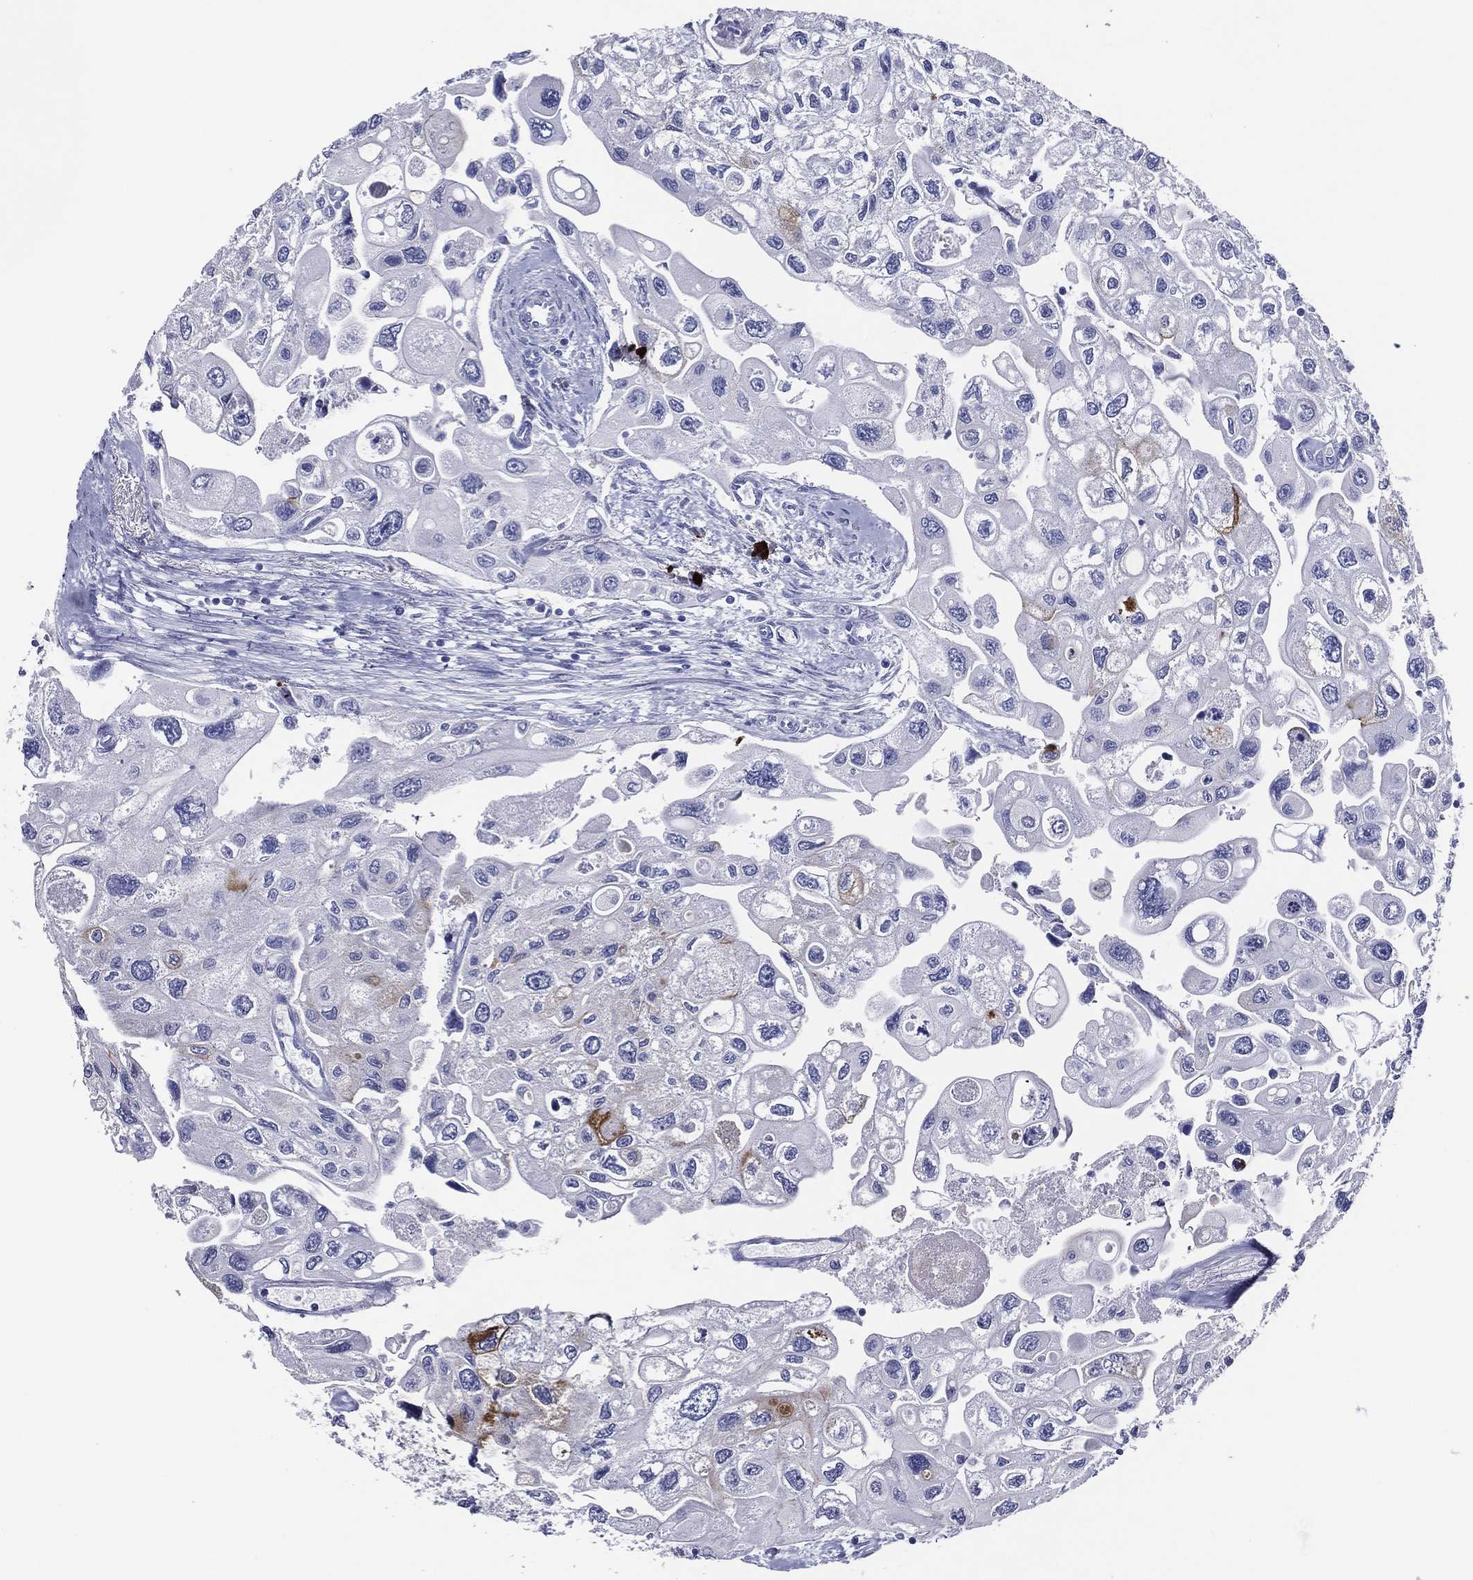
{"staining": {"intensity": "moderate", "quantity": "<25%", "location": "cytoplasmic/membranous"}, "tissue": "urothelial cancer", "cell_type": "Tumor cells", "image_type": "cancer", "snomed": [{"axis": "morphology", "description": "Urothelial carcinoma, High grade"}, {"axis": "topography", "description": "Urinary bladder"}], "caption": "Protein staining by IHC demonstrates moderate cytoplasmic/membranous expression in about <25% of tumor cells in high-grade urothelial carcinoma.", "gene": "ACE2", "patient": {"sex": "male", "age": 59}}